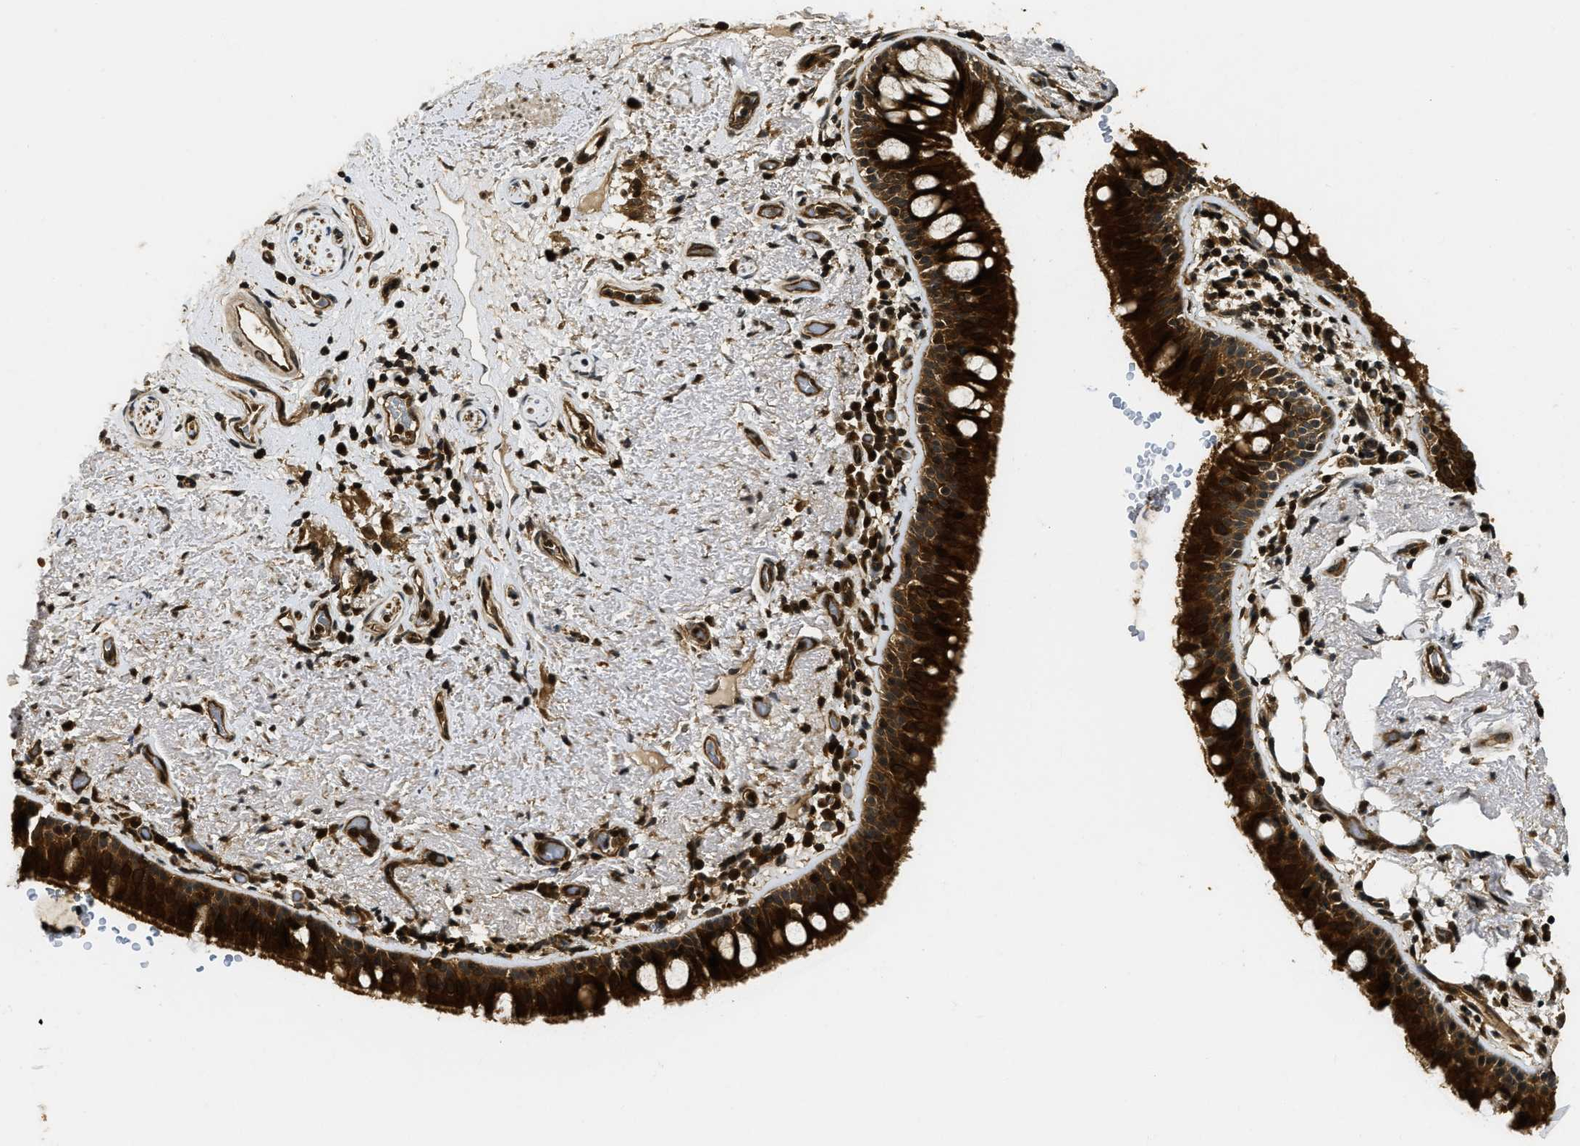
{"staining": {"intensity": "strong", "quantity": ">75%", "location": "cytoplasmic/membranous"}, "tissue": "bronchus", "cell_type": "Respiratory epithelial cells", "image_type": "normal", "snomed": [{"axis": "morphology", "description": "Normal tissue, NOS"}, {"axis": "morphology", "description": "Inflammation, NOS"}, {"axis": "topography", "description": "Cartilage tissue"}, {"axis": "topography", "description": "Bronchus"}], "caption": "Immunohistochemistry (DAB (3,3'-diaminobenzidine)) staining of normal bronchus shows strong cytoplasmic/membranous protein staining in about >75% of respiratory epithelial cells.", "gene": "ADSL", "patient": {"sex": "male", "age": 77}}